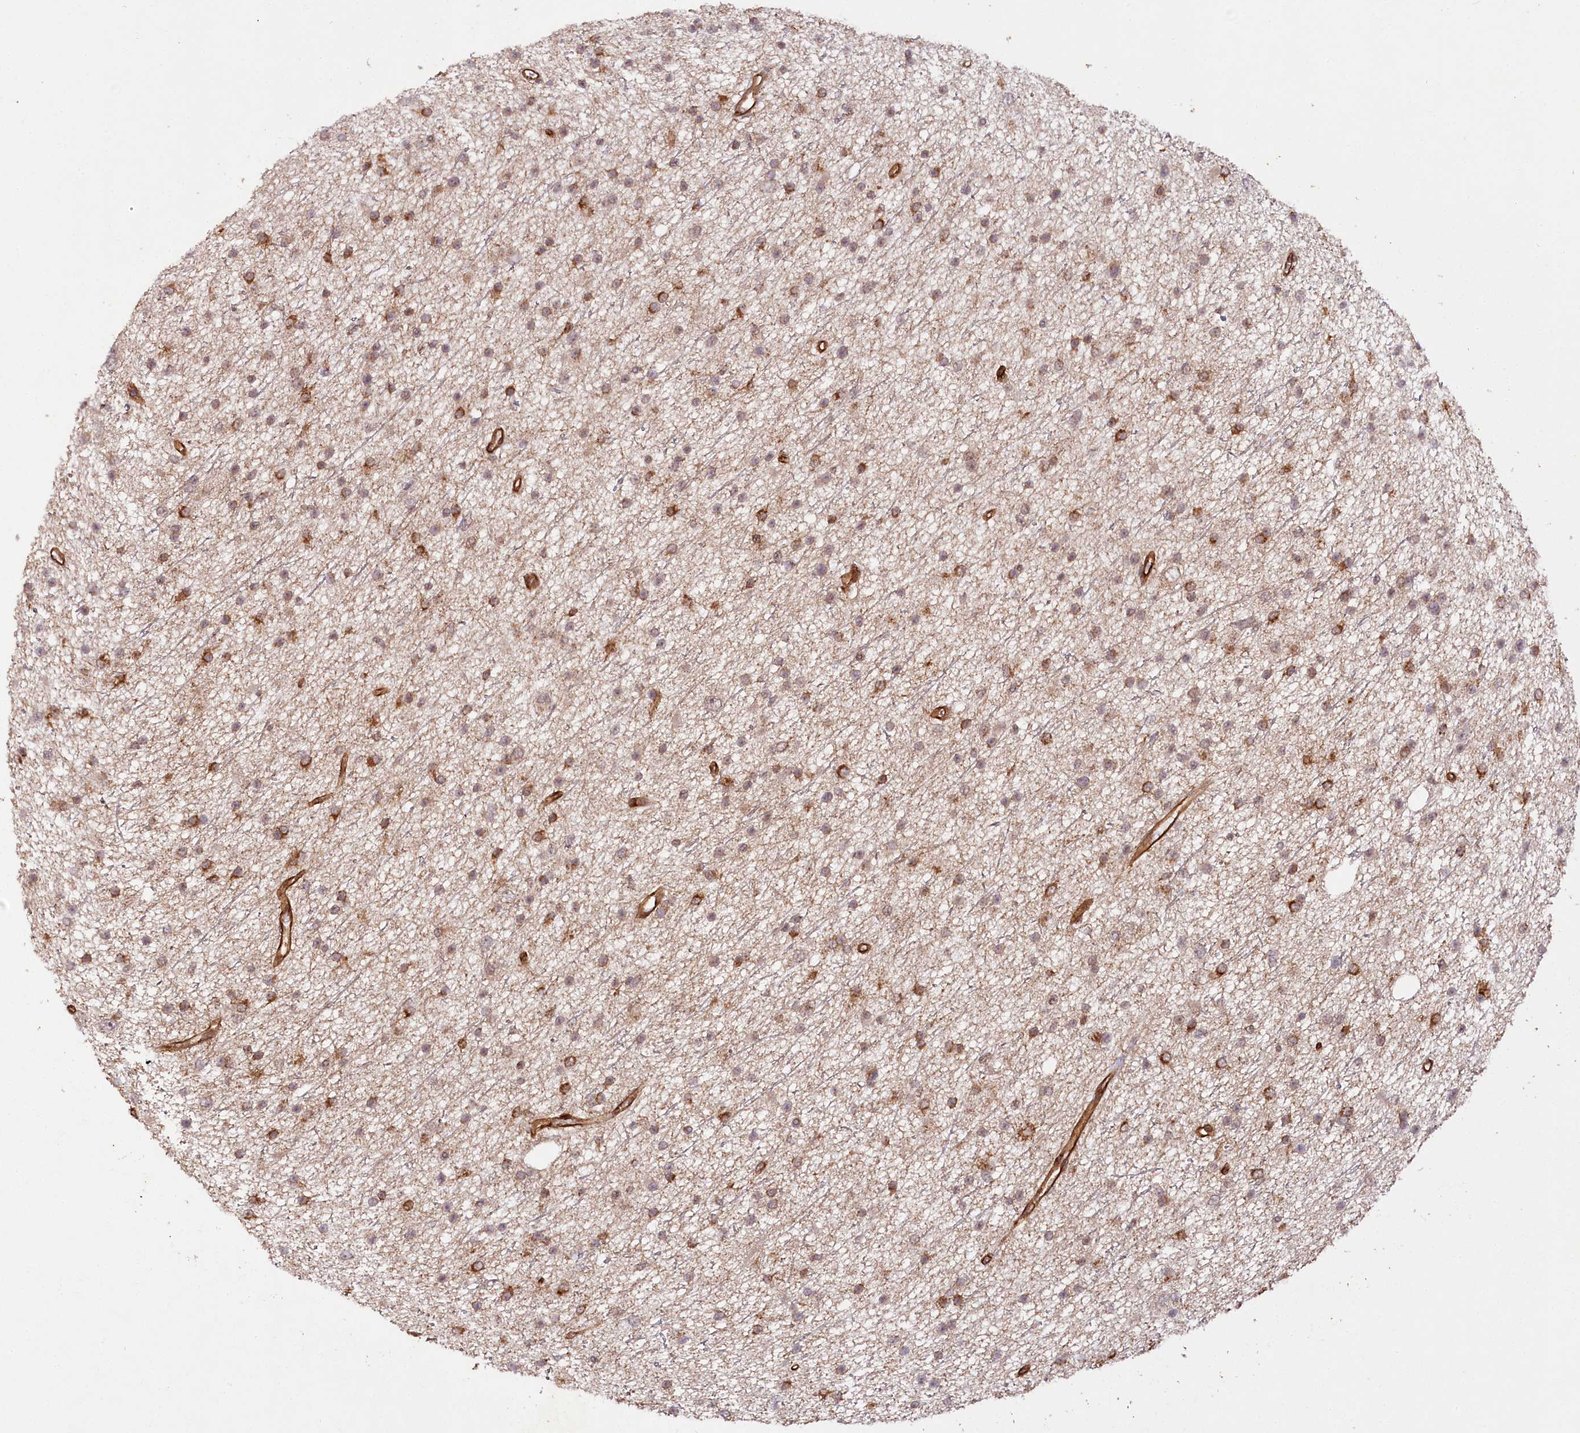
{"staining": {"intensity": "moderate", "quantity": ">75%", "location": "cytoplasmic/membranous"}, "tissue": "glioma", "cell_type": "Tumor cells", "image_type": "cancer", "snomed": [{"axis": "morphology", "description": "Glioma, malignant, Low grade"}, {"axis": "topography", "description": "Cerebral cortex"}], "caption": "A brown stain highlights moderate cytoplasmic/membranous positivity of a protein in human malignant glioma (low-grade) tumor cells.", "gene": "COPG1", "patient": {"sex": "female", "age": 39}}